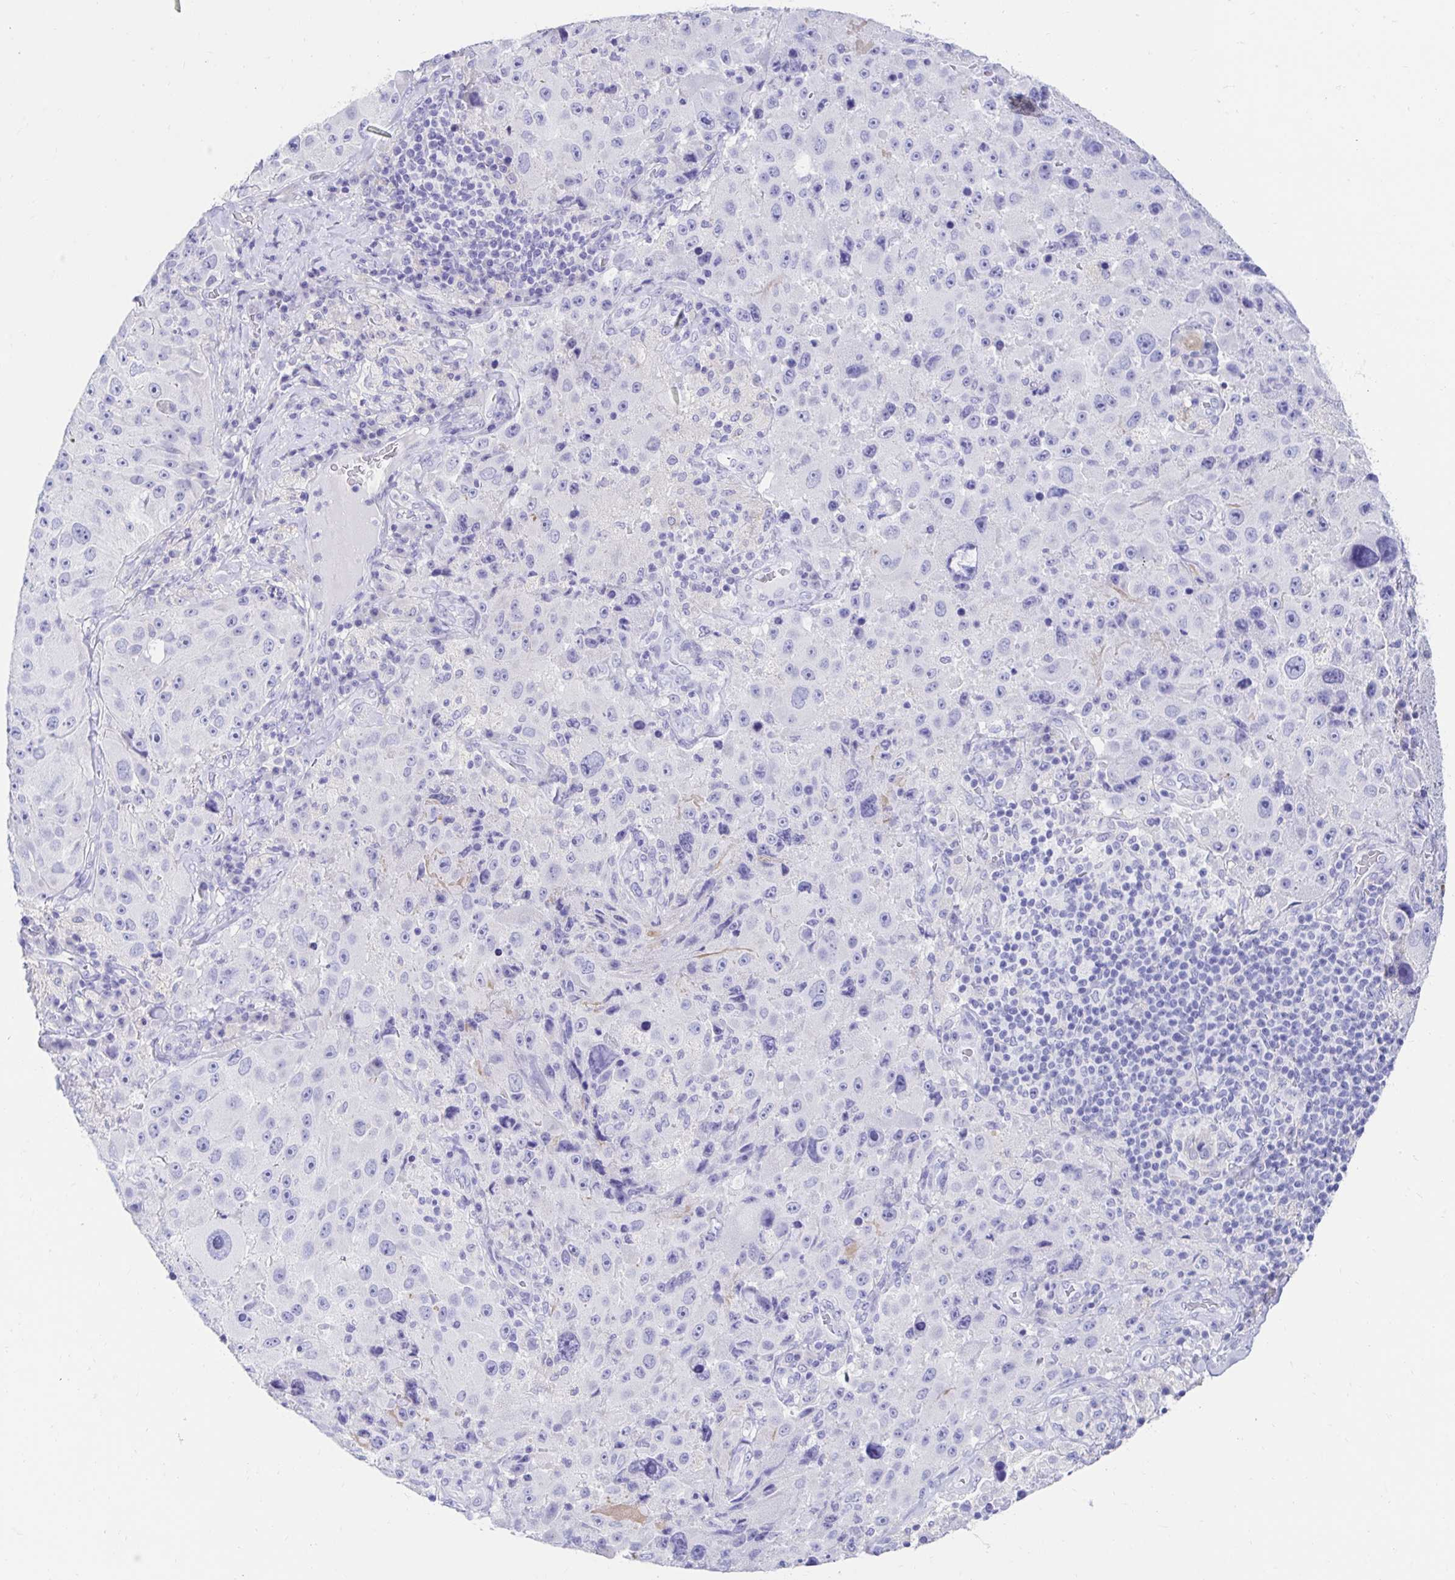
{"staining": {"intensity": "negative", "quantity": "none", "location": "none"}, "tissue": "melanoma", "cell_type": "Tumor cells", "image_type": "cancer", "snomed": [{"axis": "morphology", "description": "Malignant melanoma, Metastatic site"}, {"axis": "topography", "description": "Lymph node"}], "caption": "Tumor cells are negative for brown protein staining in melanoma.", "gene": "CA9", "patient": {"sex": "male", "age": 62}}